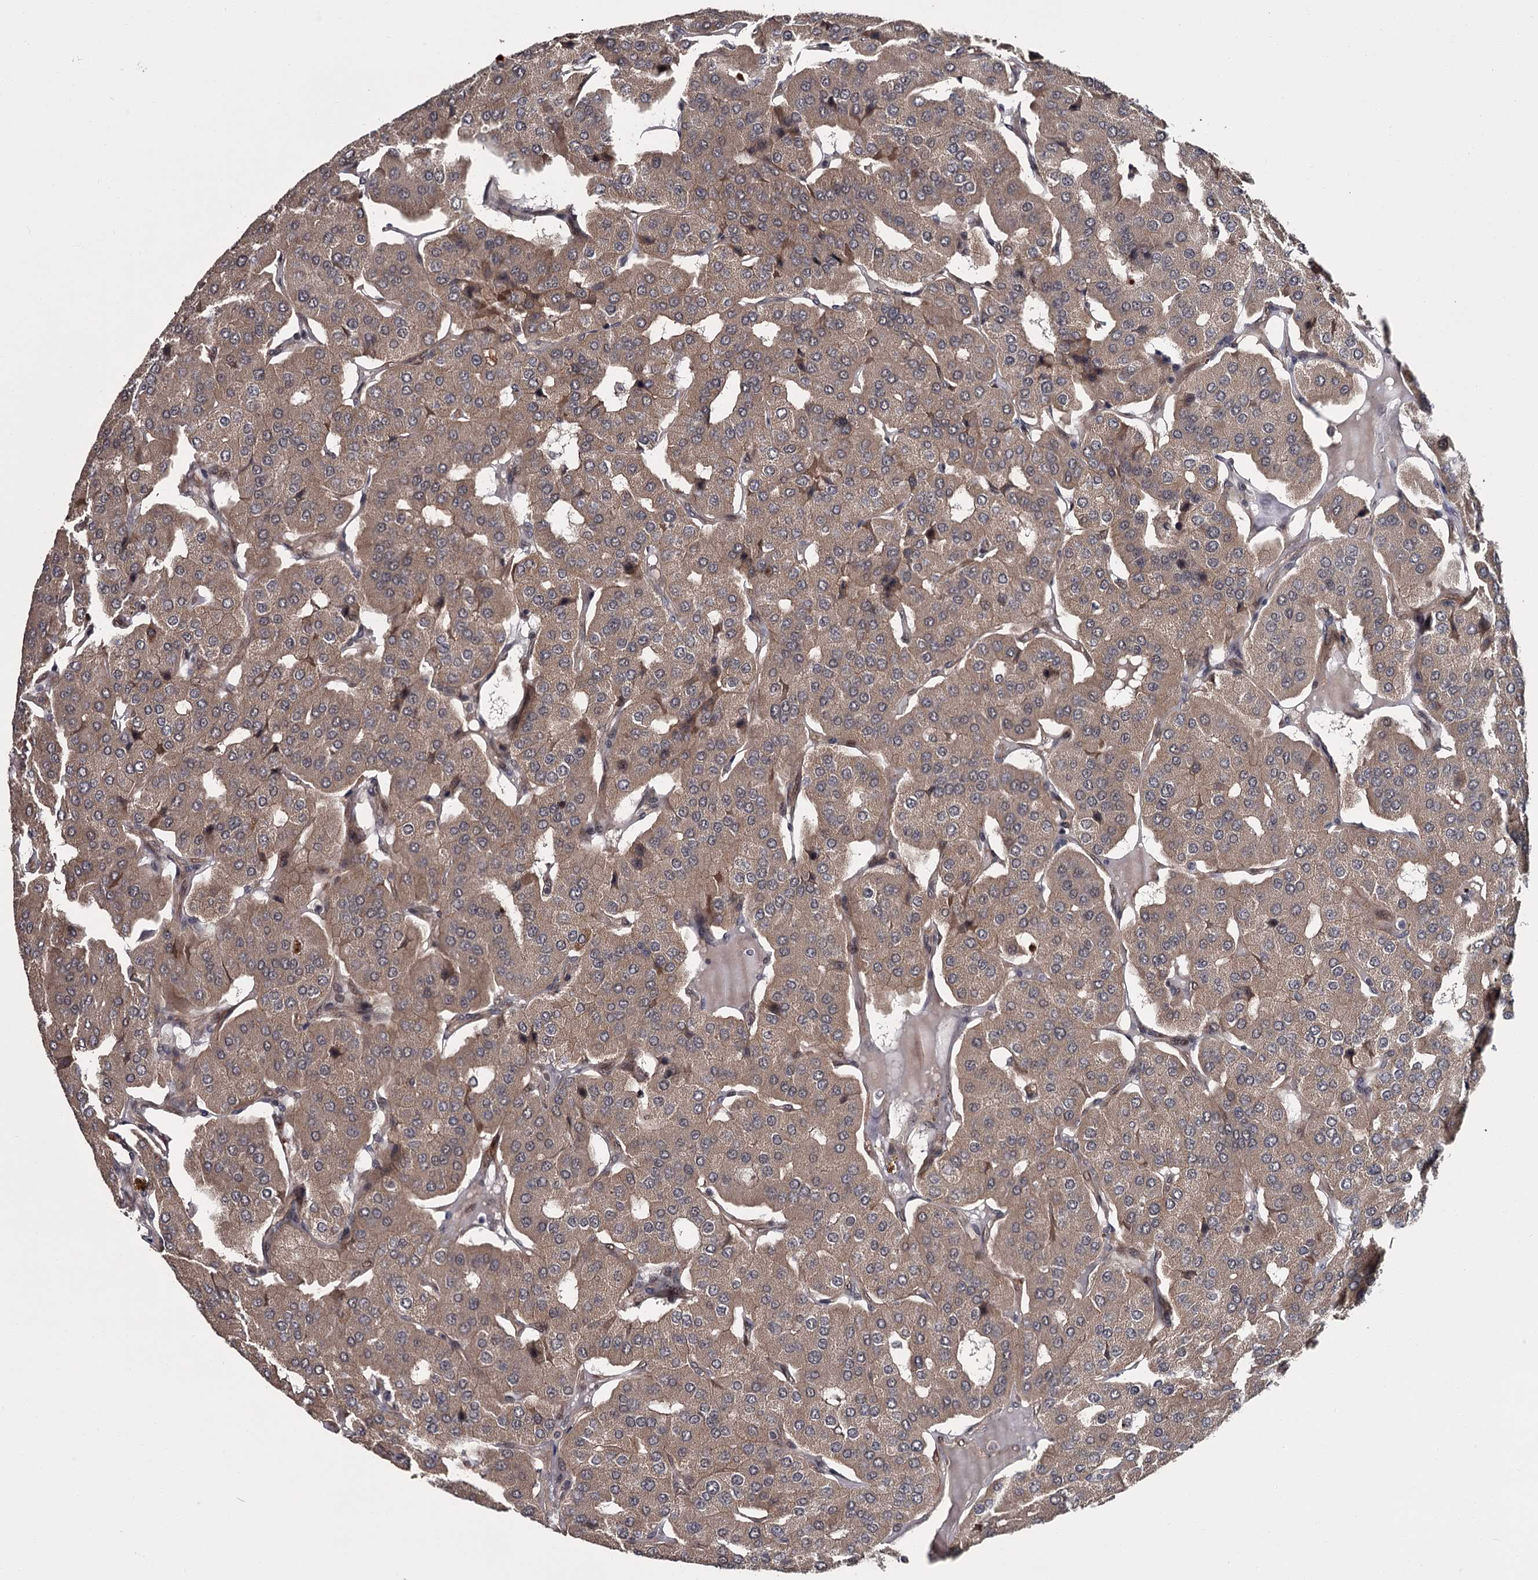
{"staining": {"intensity": "moderate", "quantity": ">75%", "location": "cytoplasmic/membranous"}, "tissue": "parathyroid gland", "cell_type": "Glandular cells", "image_type": "normal", "snomed": [{"axis": "morphology", "description": "Normal tissue, NOS"}, {"axis": "morphology", "description": "Adenoma, NOS"}, {"axis": "topography", "description": "Parathyroid gland"}], "caption": "IHC photomicrograph of unremarkable parathyroid gland: parathyroid gland stained using immunohistochemistry (IHC) shows medium levels of moderate protein expression localized specifically in the cytoplasmic/membranous of glandular cells, appearing as a cytoplasmic/membranous brown color.", "gene": "CDC42EP2", "patient": {"sex": "female", "age": 86}}